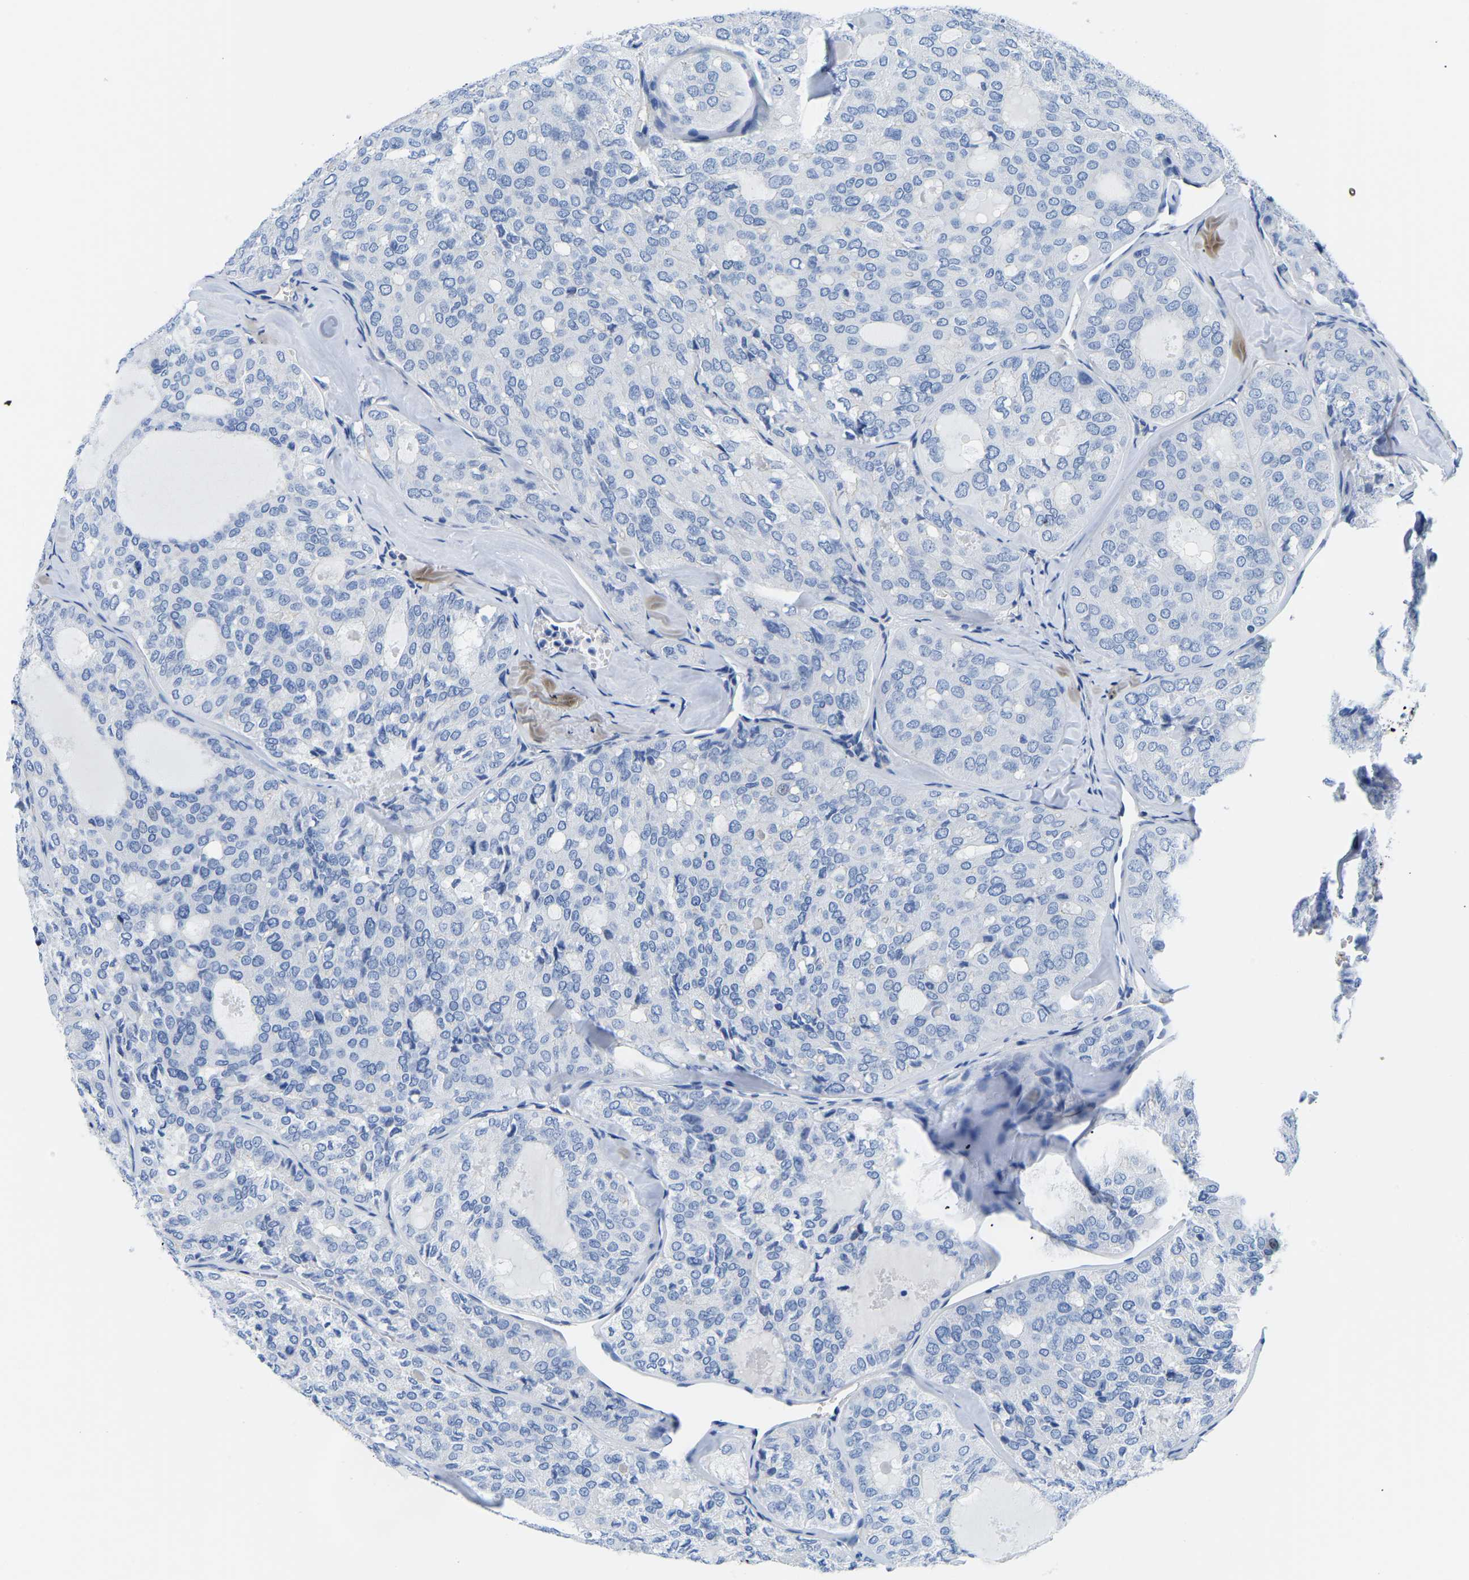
{"staining": {"intensity": "negative", "quantity": "none", "location": "none"}, "tissue": "thyroid cancer", "cell_type": "Tumor cells", "image_type": "cancer", "snomed": [{"axis": "morphology", "description": "Follicular adenoma carcinoma, NOS"}, {"axis": "topography", "description": "Thyroid gland"}], "caption": "Tumor cells are negative for protein expression in human thyroid cancer.", "gene": "UPK3A", "patient": {"sex": "male", "age": 75}}